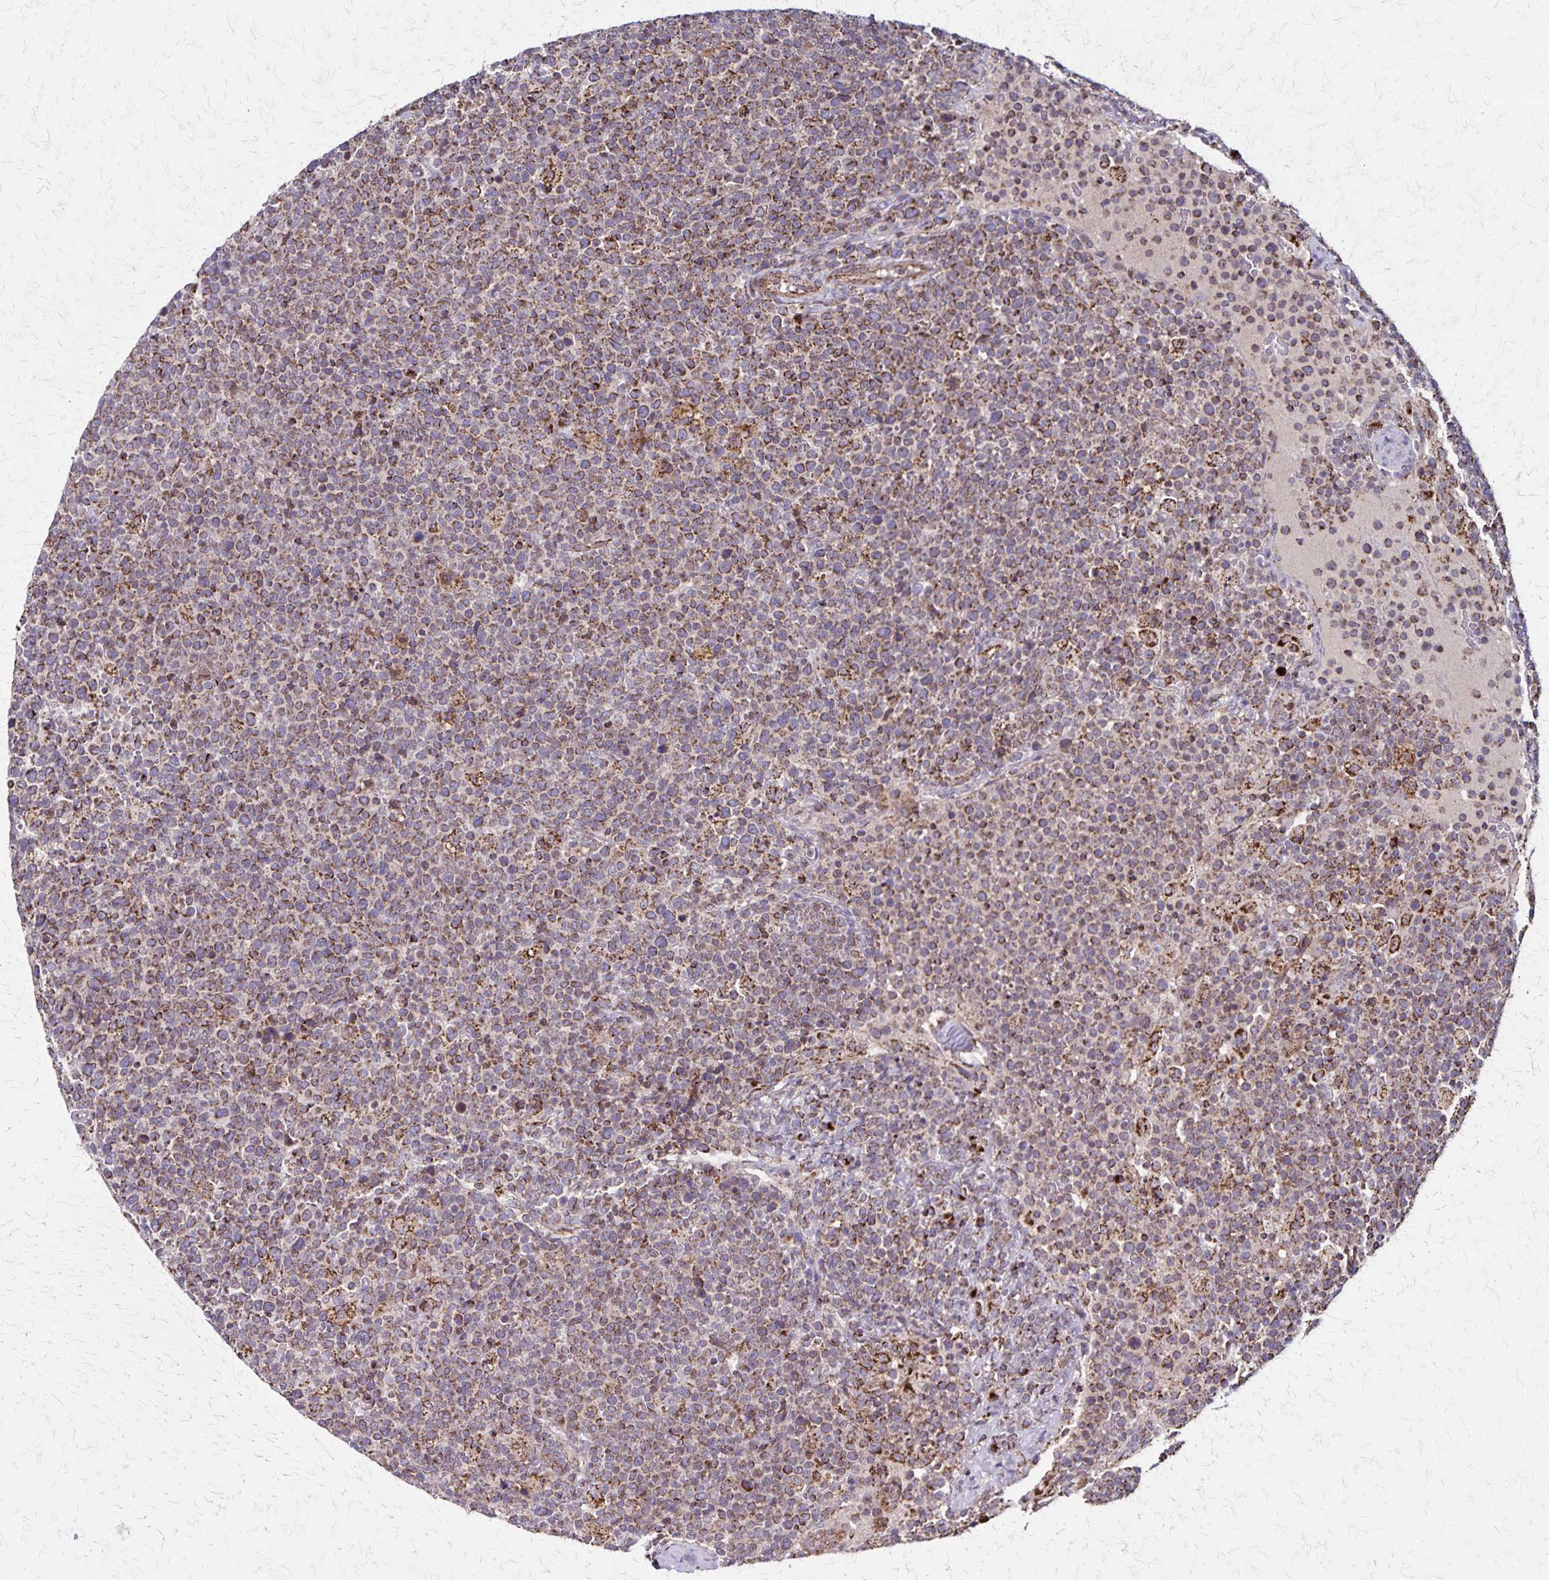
{"staining": {"intensity": "moderate", "quantity": ">75%", "location": "cytoplasmic/membranous"}, "tissue": "lymphoma", "cell_type": "Tumor cells", "image_type": "cancer", "snomed": [{"axis": "morphology", "description": "Malignant lymphoma, non-Hodgkin's type, High grade"}, {"axis": "topography", "description": "Lymph node"}], "caption": "Human lymphoma stained with a protein marker displays moderate staining in tumor cells.", "gene": "NFS1", "patient": {"sex": "male", "age": 61}}